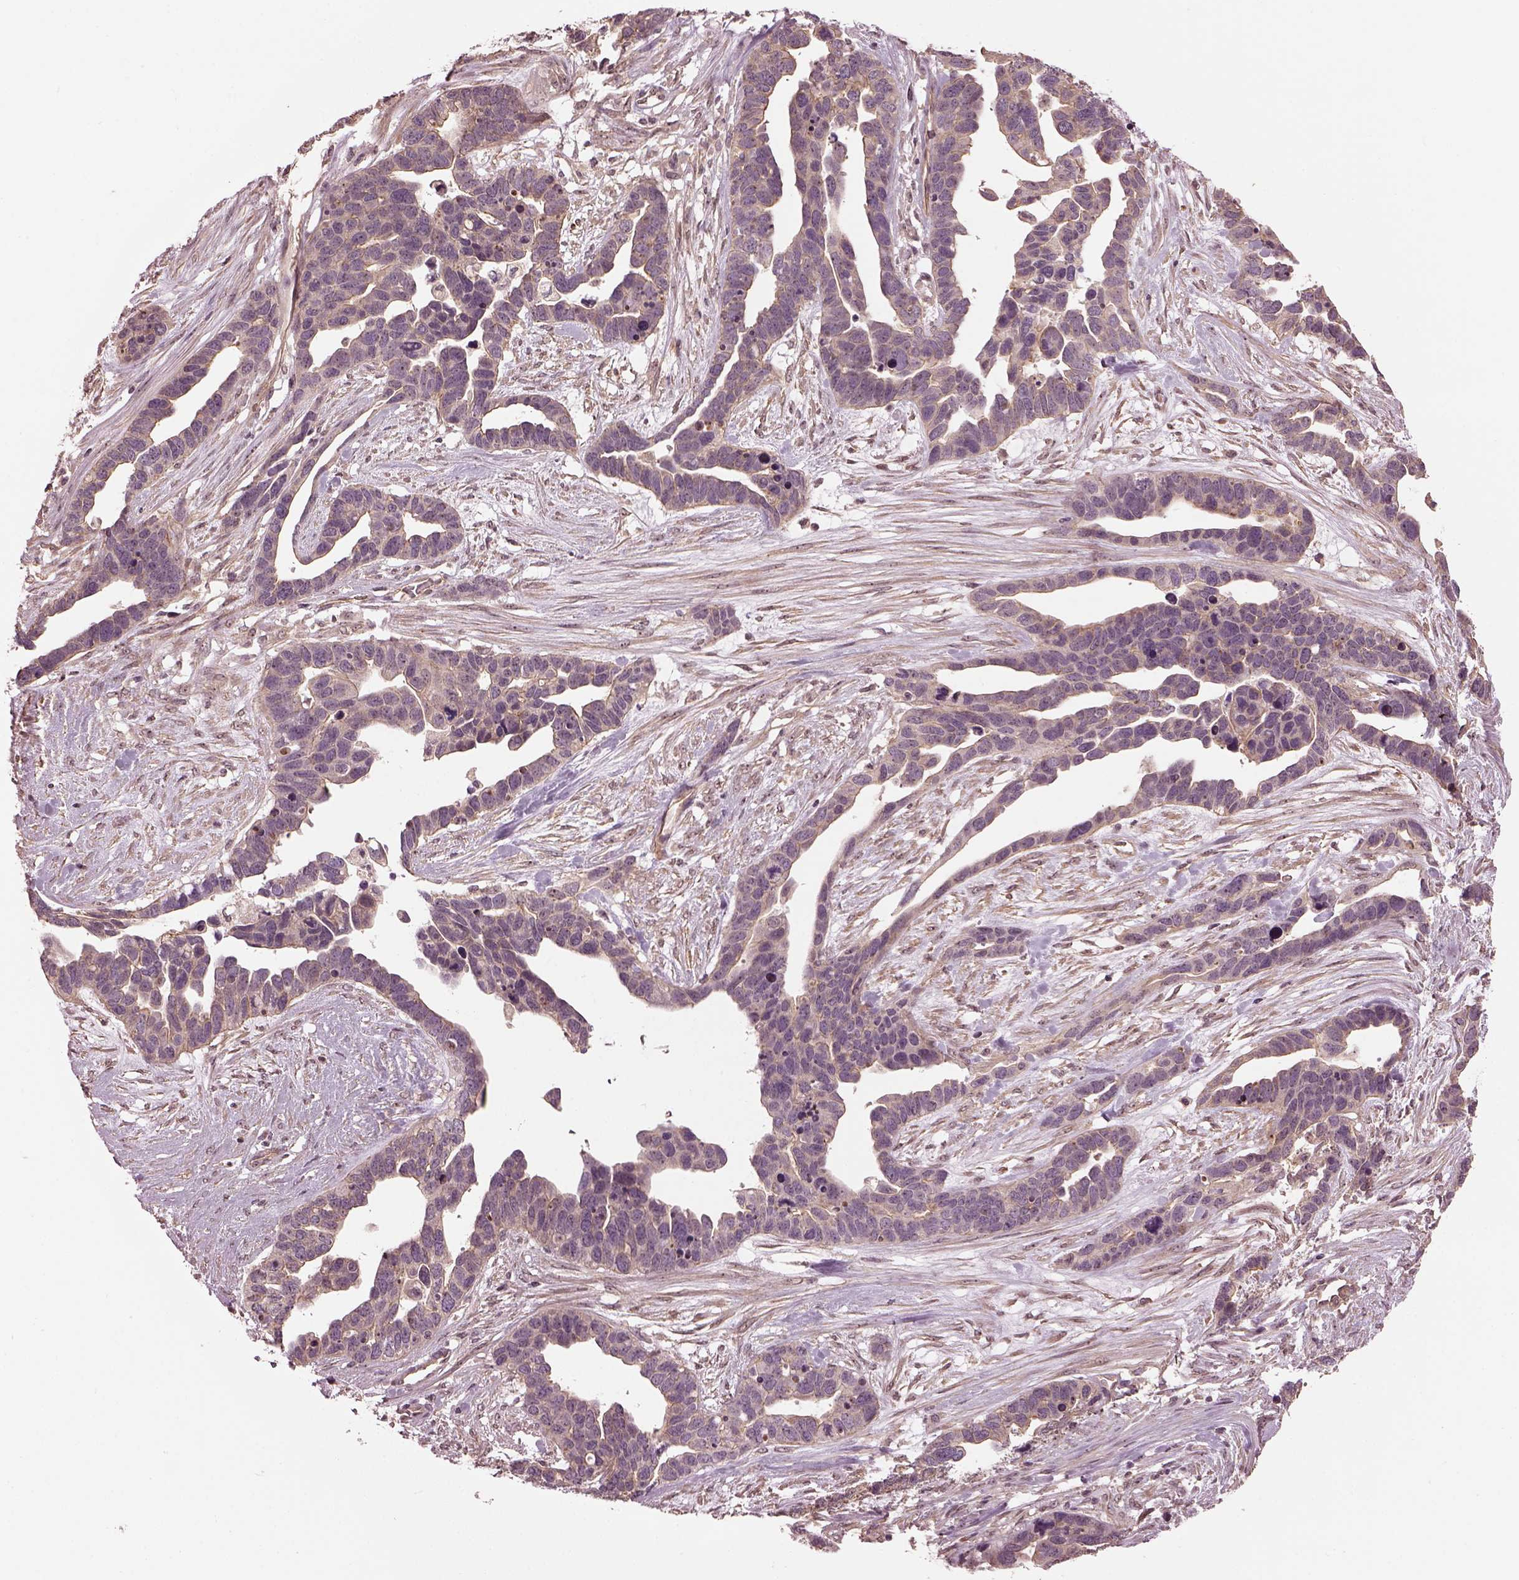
{"staining": {"intensity": "negative", "quantity": "none", "location": "none"}, "tissue": "ovarian cancer", "cell_type": "Tumor cells", "image_type": "cancer", "snomed": [{"axis": "morphology", "description": "Cystadenocarcinoma, serous, NOS"}, {"axis": "topography", "description": "Ovary"}], "caption": "This is an immunohistochemistry image of ovarian cancer. There is no positivity in tumor cells.", "gene": "GNRH1", "patient": {"sex": "female", "age": 54}}